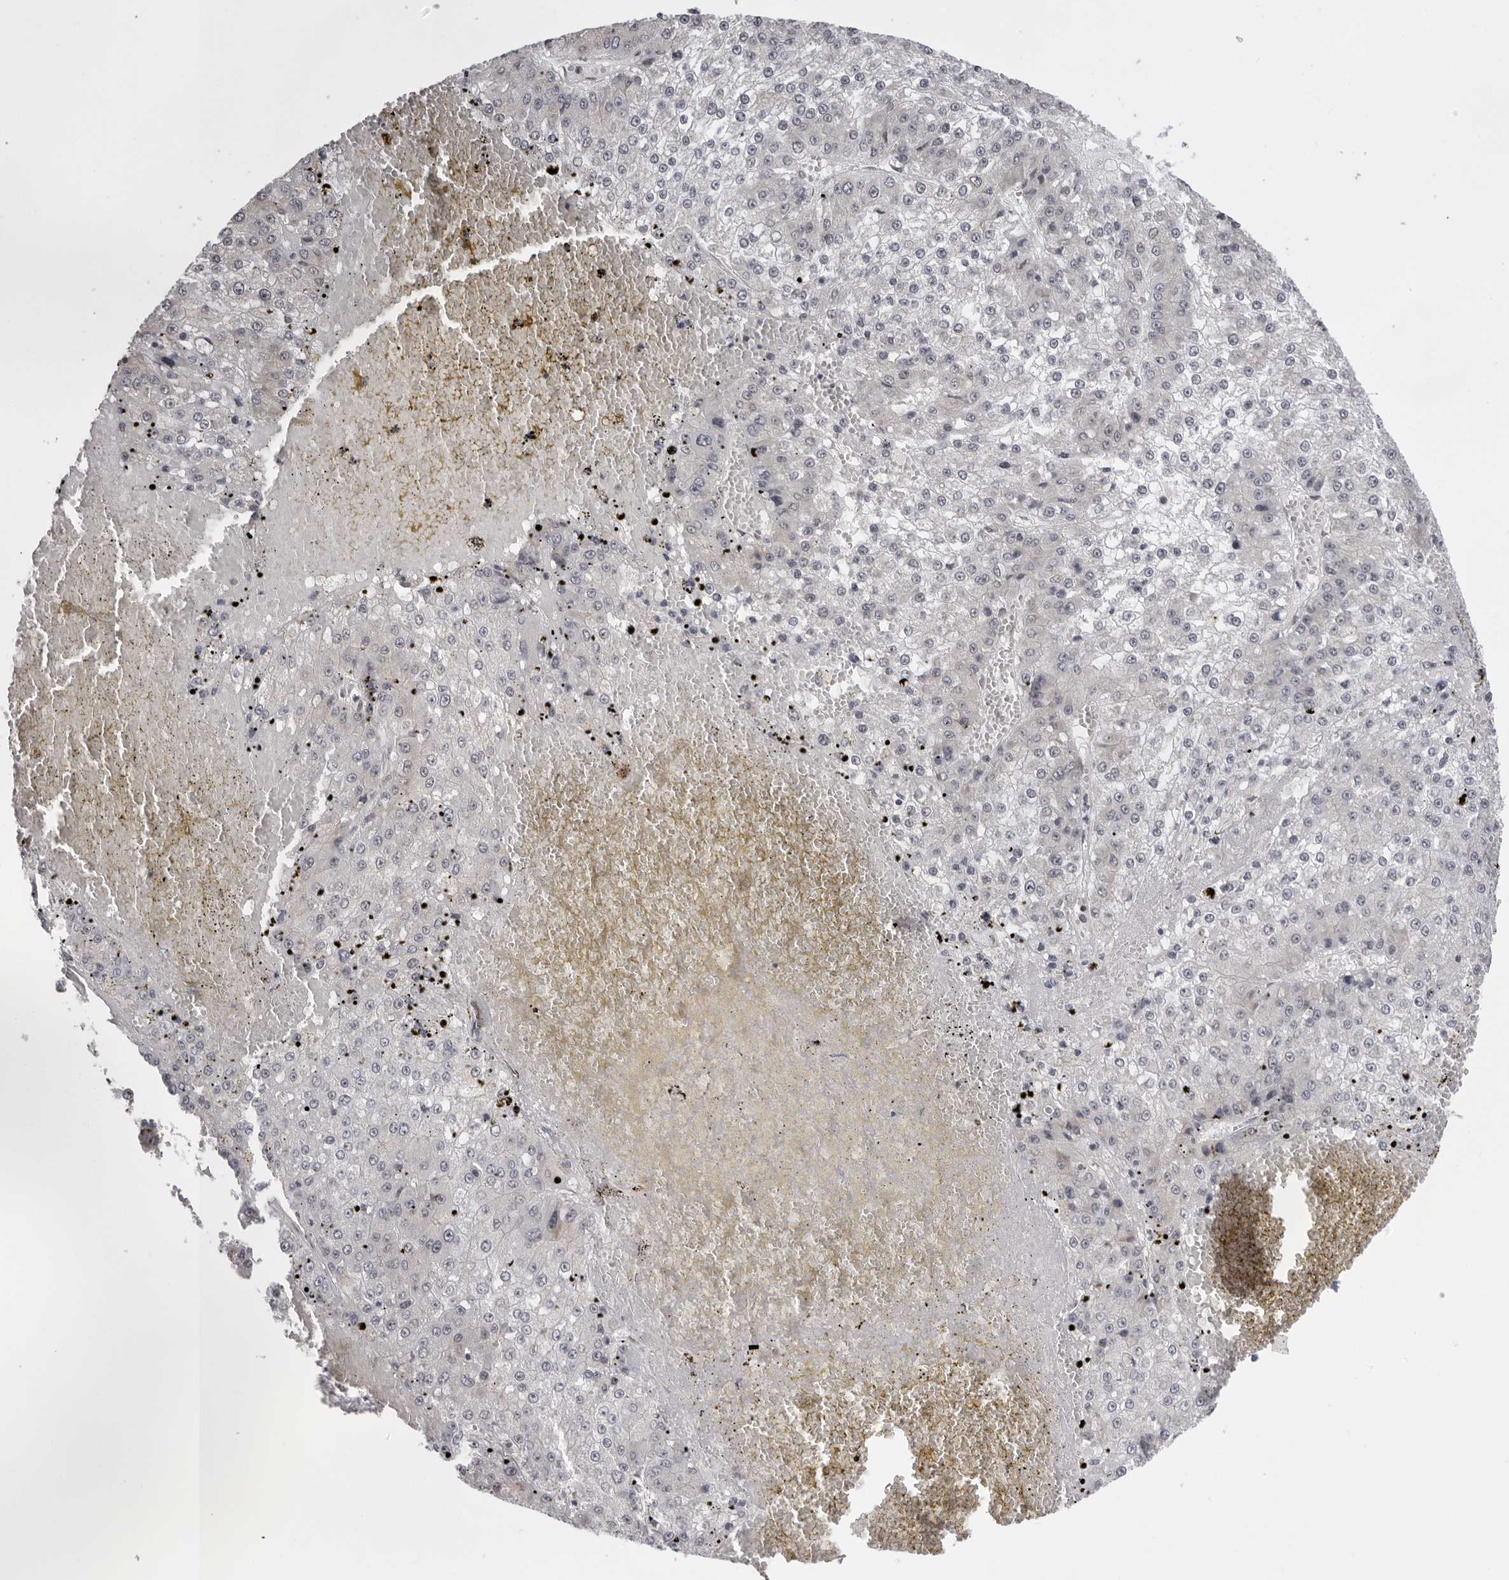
{"staining": {"intensity": "negative", "quantity": "none", "location": "none"}, "tissue": "liver cancer", "cell_type": "Tumor cells", "image_type": "cancer", "snomed": [{"axis": "morphology", "description": "Carcinoma, Hepatocellular, NOS"}, {"axis": "topography", "description": "Liver"}], "caption": "Immunohistochemistry image of human liver cancer stained for a protein (brown), which reveals no expression in tumor cells. (Stains: DAB (3,3'-diaminobenzidine) IHC with hematoxylin counter stain, Microscopy: brightfield microscopy at high magnification).", "gene": "CASP7", "patient": {"sex": "female", "age": 73}}